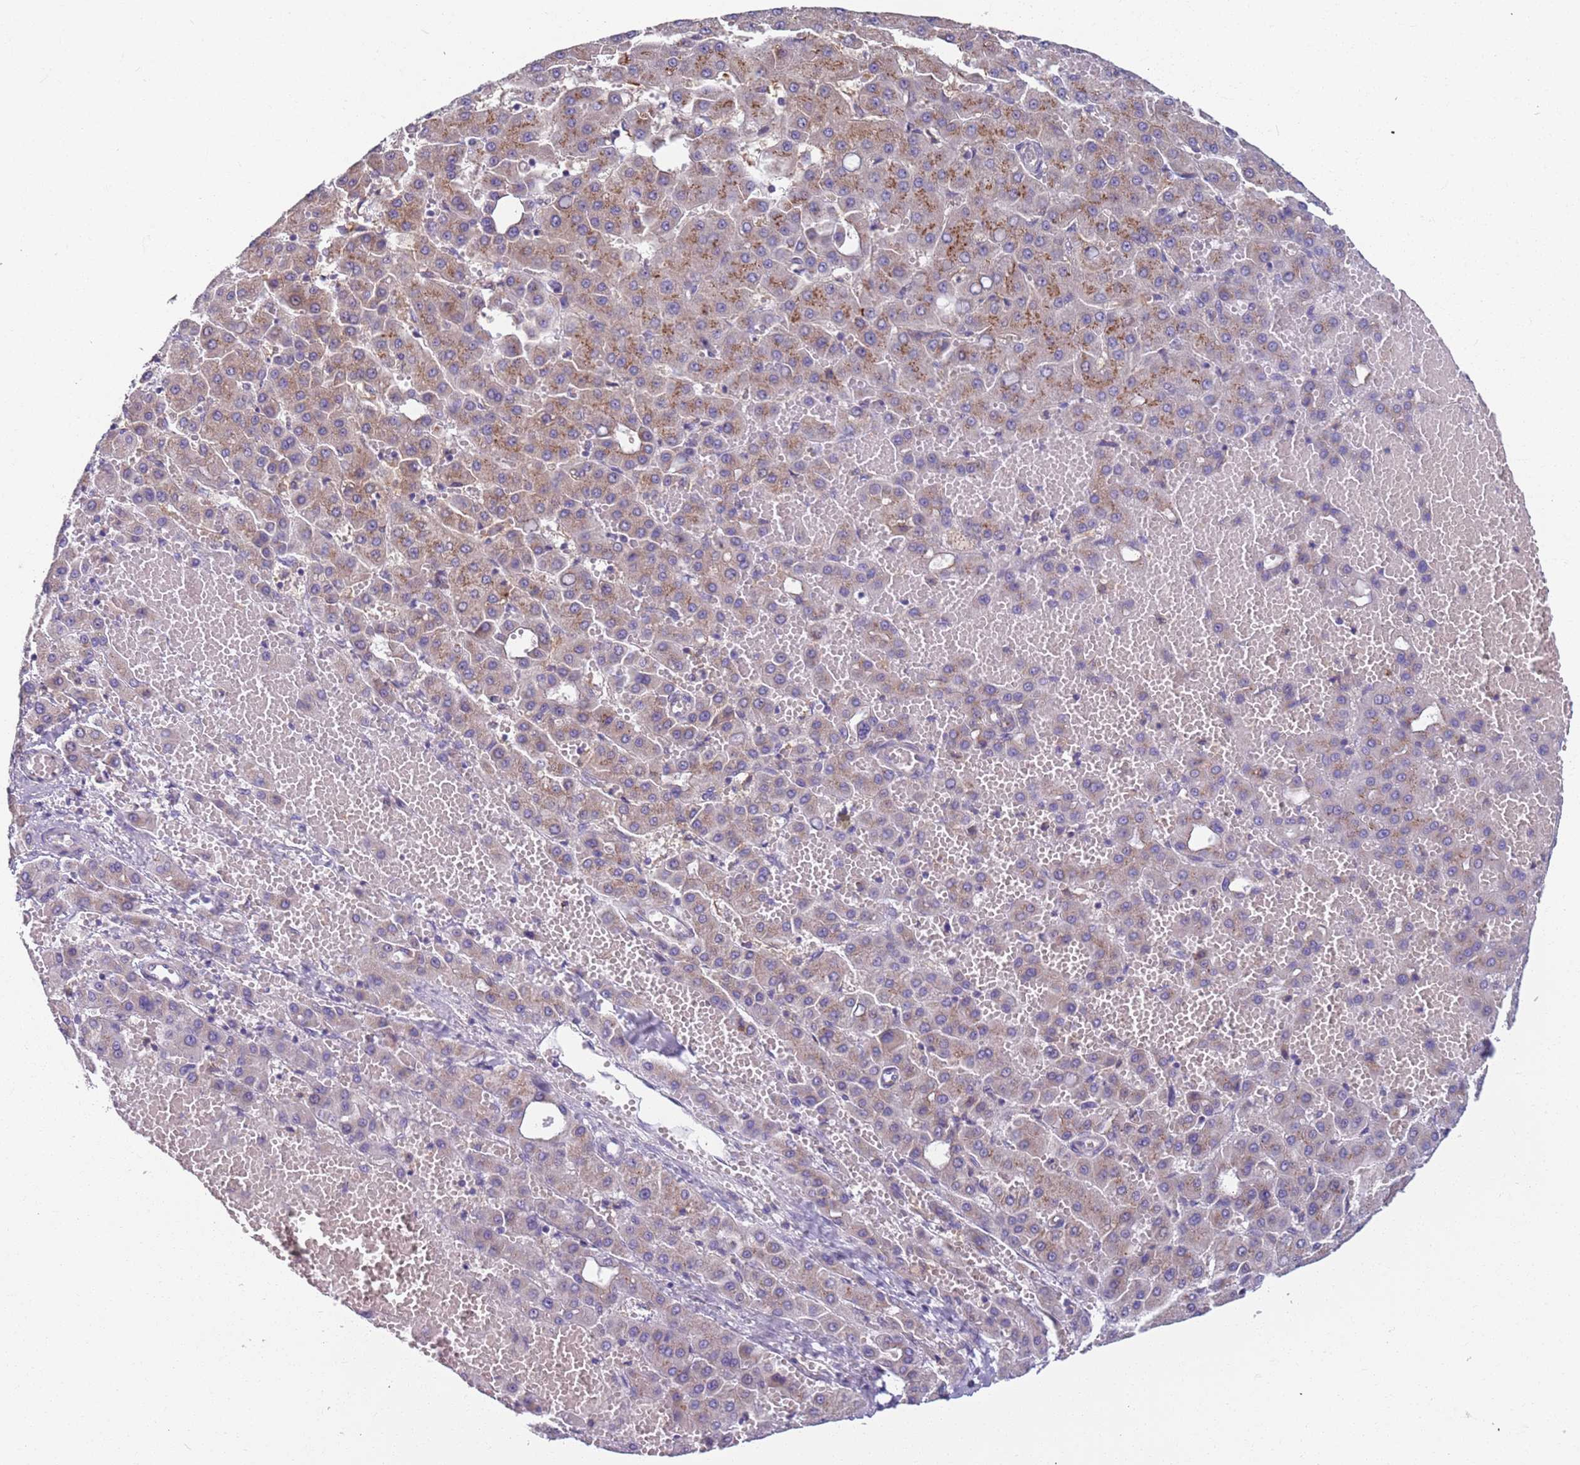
{"staining": {"intensity": "moderate", "quantity": "25%-75%", "location": "cytoplasmic/membranous"}, "tissue": "liver cancer", "cell_type": "Tumor cells", "image_type": "cancer", "snomed": [{"axis": "morphology", "description": "Carcinoma, Hepatocellular, NOS"}, {"axis": "topography", "description": "Liver"}], "caption": "A brown stain labels moderate cytoplasmic/membranous positivity of a protein in human liver cancer tumor cells. (Stains: DAB (3,3'-diaminobenzidine) in brown, nuclei in blue, Microscopy: brightfield microscopy at high magnification).", "gene": "AKTIP", "patient": {"sex": "male", "age": 47}}